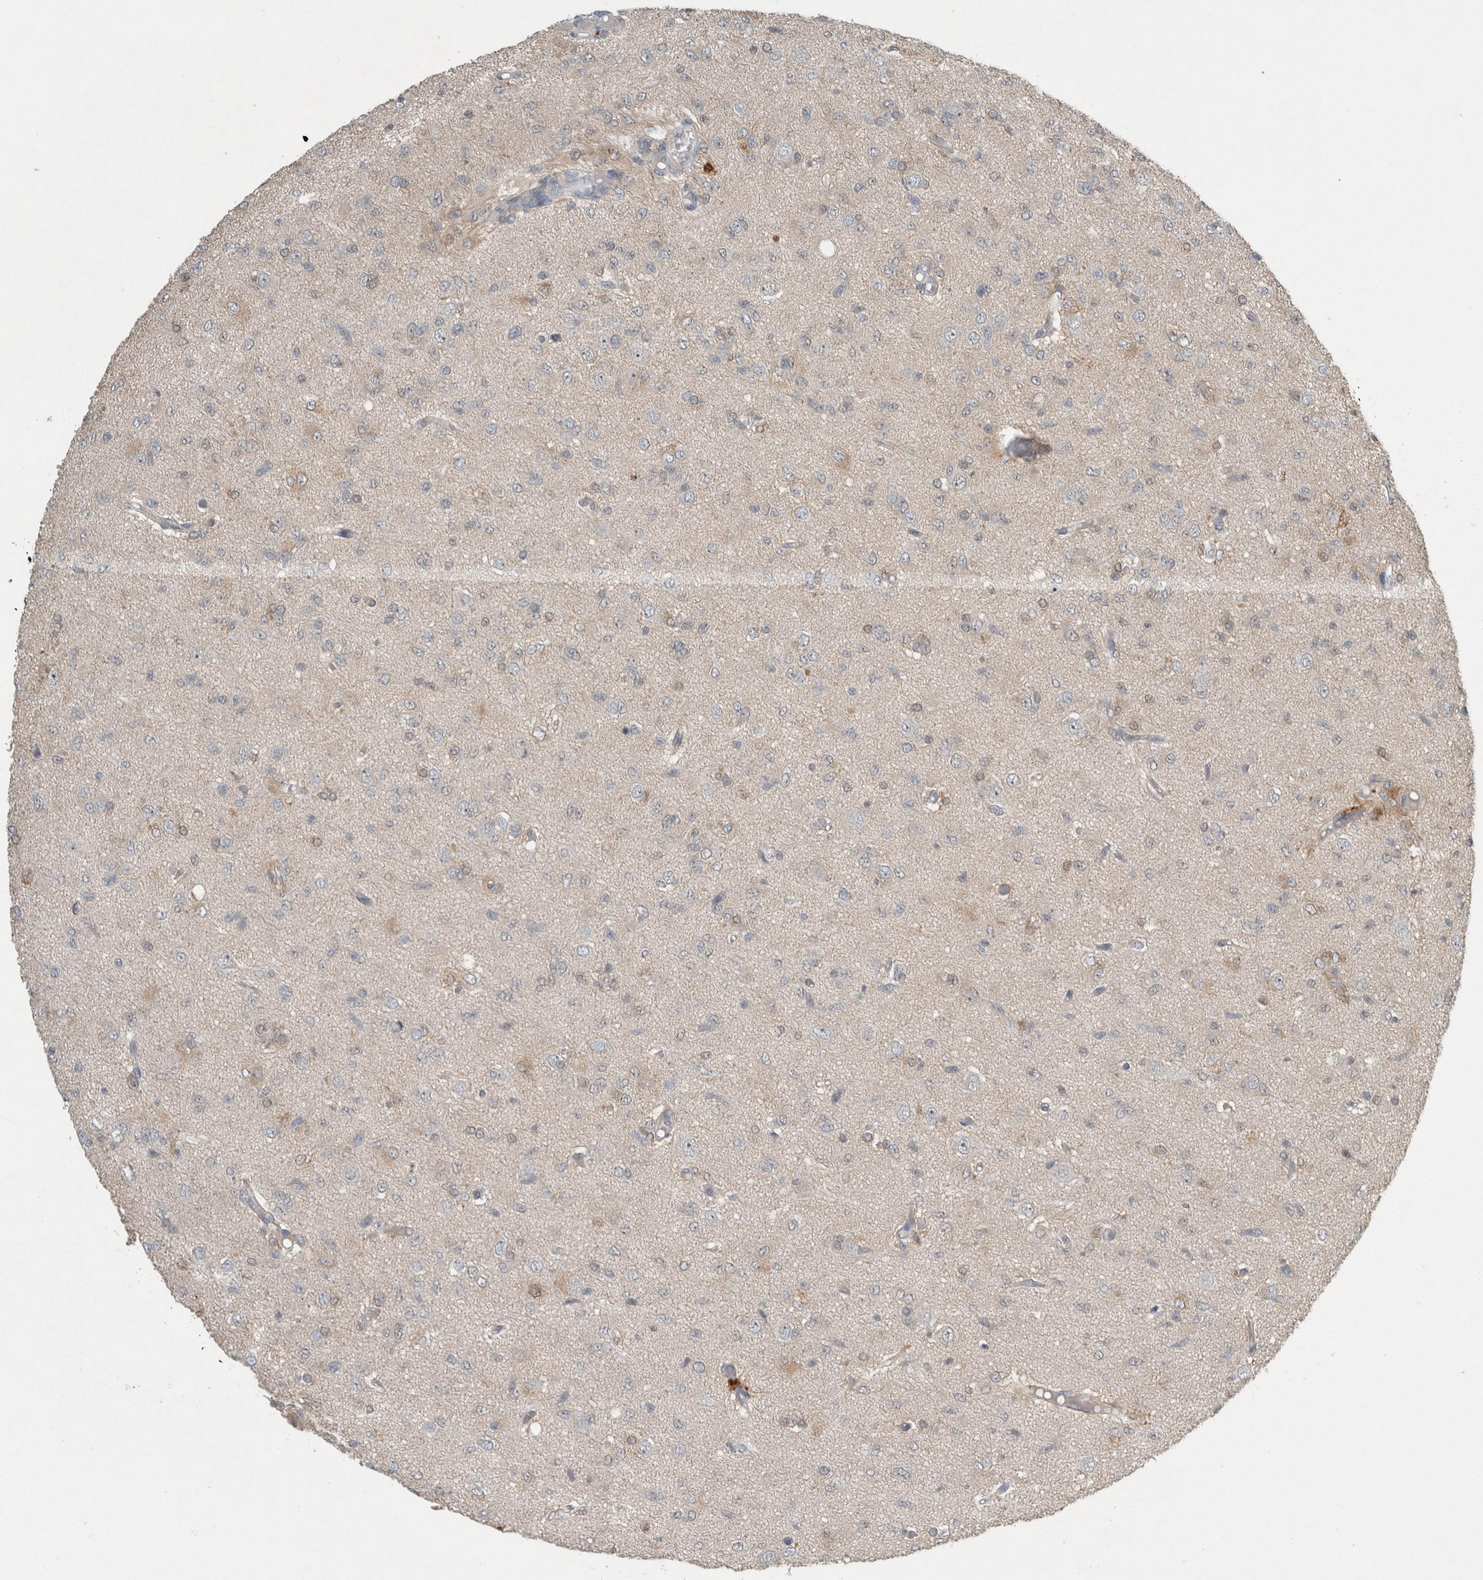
{"staining": {"intensity": "negative", "quantity": "none", "location": "none"}, "tissue": "glioma", "cell_type": "Tumor cells", "image_type": "cancer", "snomed": [{"axis": "morphology", "description": "Glioma, malignant, High grade"}, {"axis": "topography", "description": "Brain"}], "caption": "Immunohistochemistry image of malignant high-grade glioma stained for a protein (brown), which exhibits no staining in tumor cells.", "gene": "RALGDS", "patient": {"sex": "female", "age": 59}}